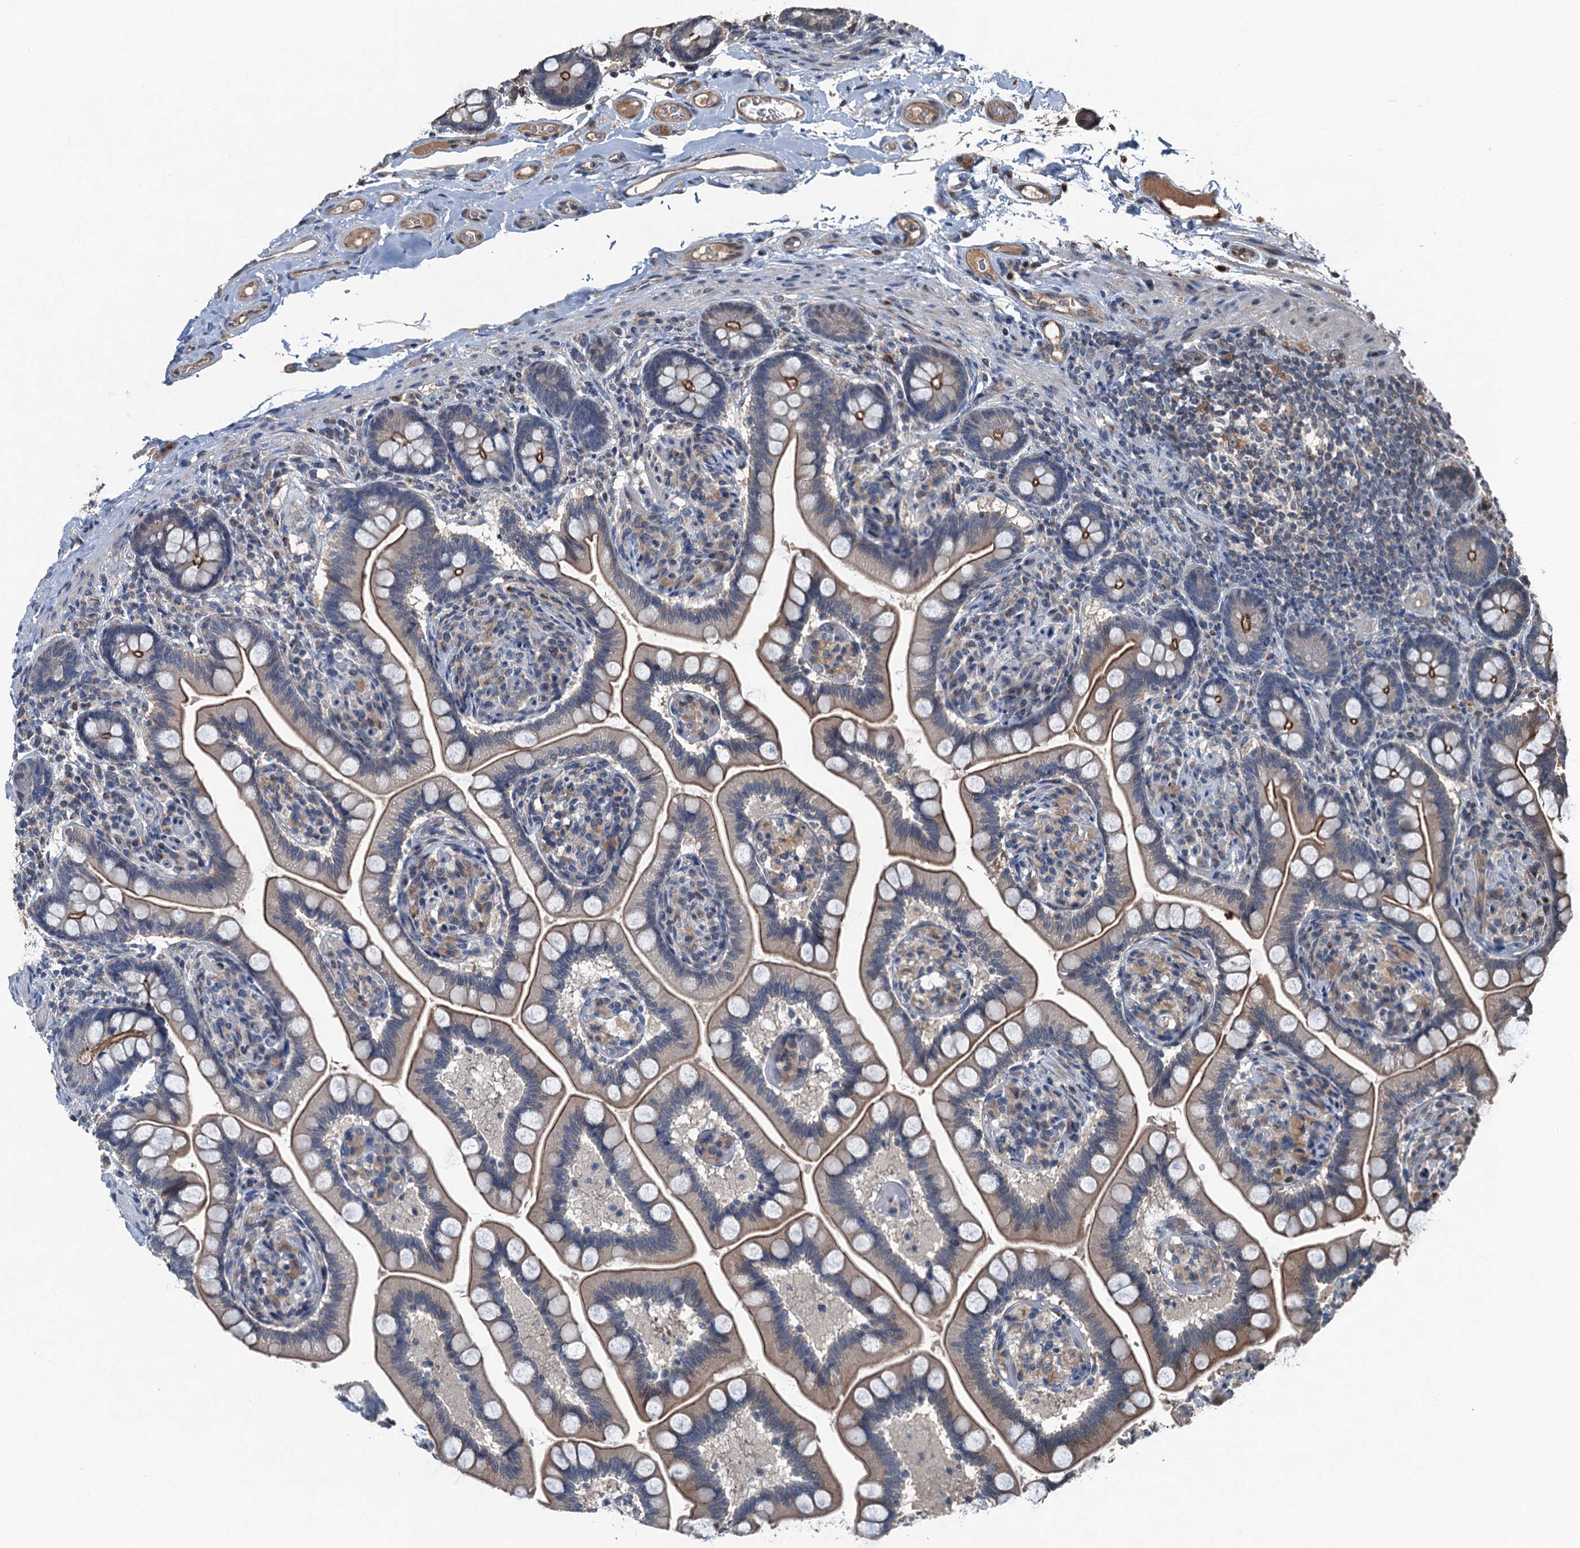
{"staining": {"intensity": "moderate", "quantity": ">75%", "location": "cytoplasmic/membranous"}, "tissue": "small intestine", "cell_type": "Glandular cells", "image_type": "normal", "snomed": [{"axis": "morphology", "description": "Normal tissue, NOS"}, {"axis": "topography", "description": "Small intestine"}], "caption": "Small intestine stained with immunohistochemistry demonstrates moderate cytoplasmic/membranous positivity in approximately >75% of glandular cells.", "gene": "NAA60", "patient": {"sex": "female", "age": 64}}